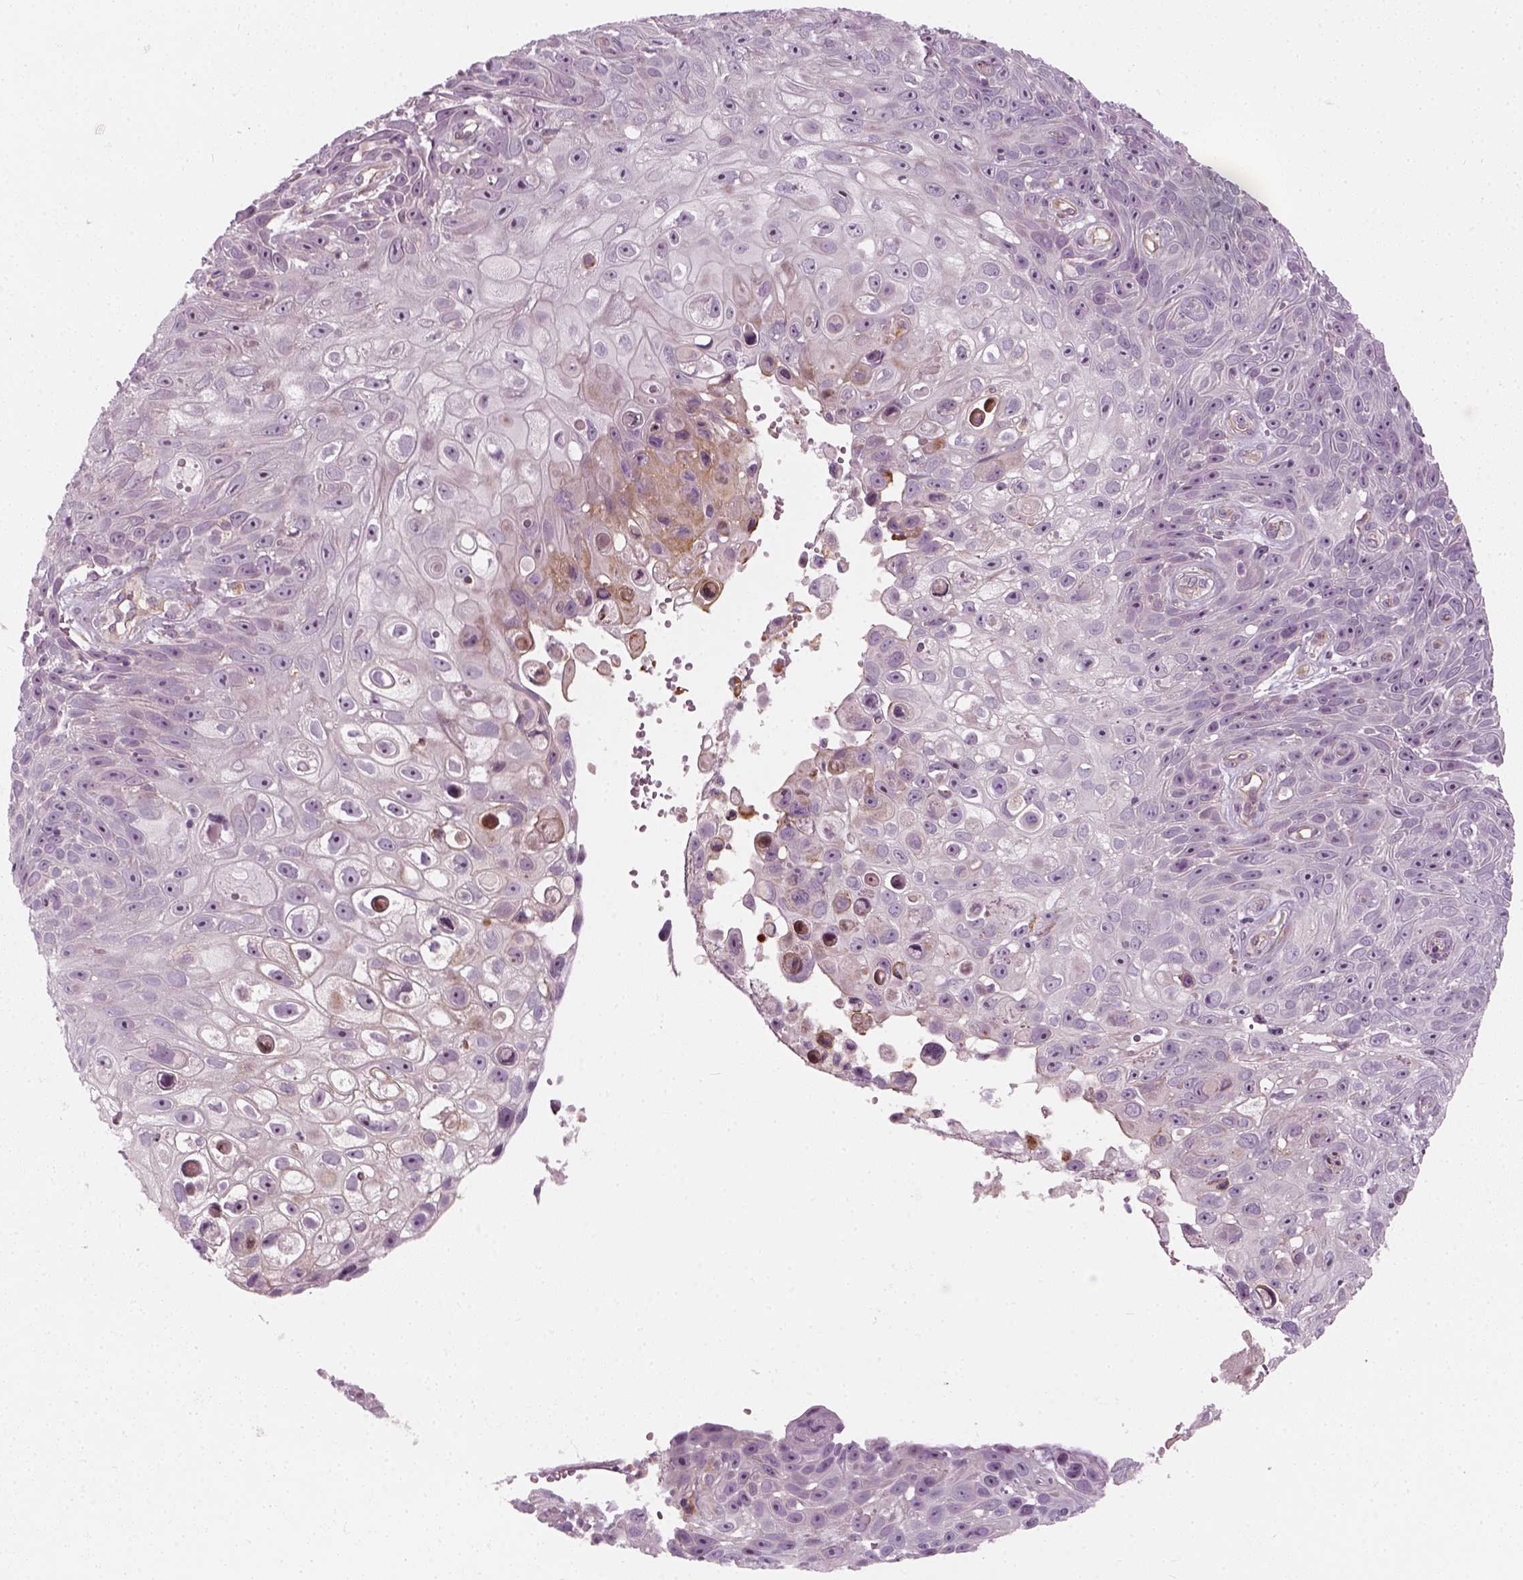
{"staining": {"intensity": "negative", "quantity": "none", "location": "none"}, "tissue": "skin cancer", "cell_type": "Tumor cells", "image_type": "cancer", "snomed": [{"axis": "morphology", "description": "Squamous cell carcinoma, NOS"}, {"axis": "topography", "description": "Skin"}], "caption": "Immunohistochemistry of human skin cancer (squamous cell carcinoma) exhibits no positivity in tumor cells.", "gene": "DNASE1L1", "patient": {"sex": "male", "age": 82}}